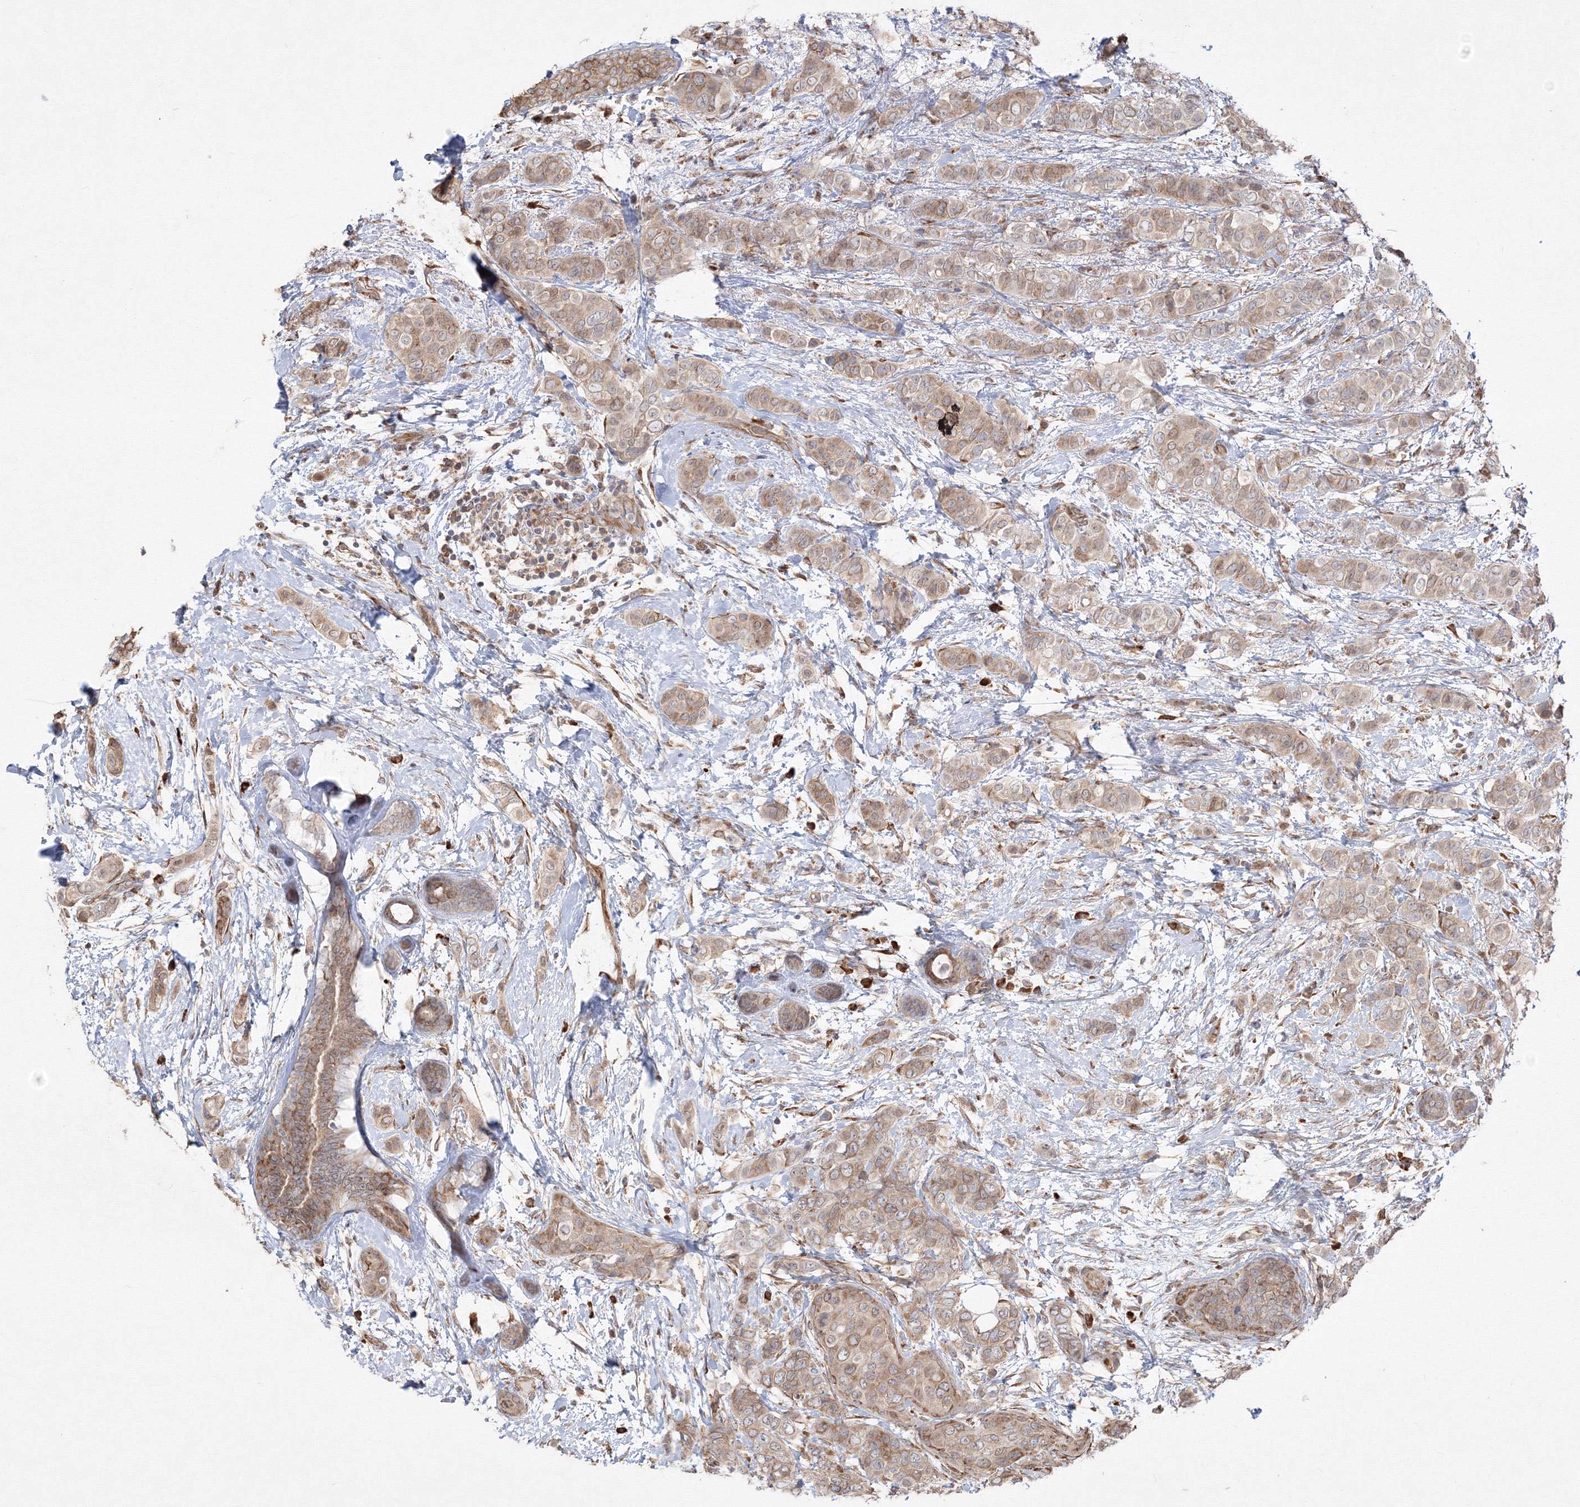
{"staining": {"intensity": "moderate", "quantity": ">75%", "location": "cytoplasmic/membranous"}, "tissue": "breast cancer", "cell_type": "Tumor cells", "image_type": "cancer", "snomed": [{"axis": "morphology", "description": "Lobular carcinoma"}, {"axis": "topography", "description": "Breast"}], "caption": "Brown immunohistochemical staining in breast lobular carcinoma exhibits moderate cytoplasmic/membranous expression in about >75% of tumor cells.", "gene": "FBXL8", "patient": {"sex": "female", "age": 51}}